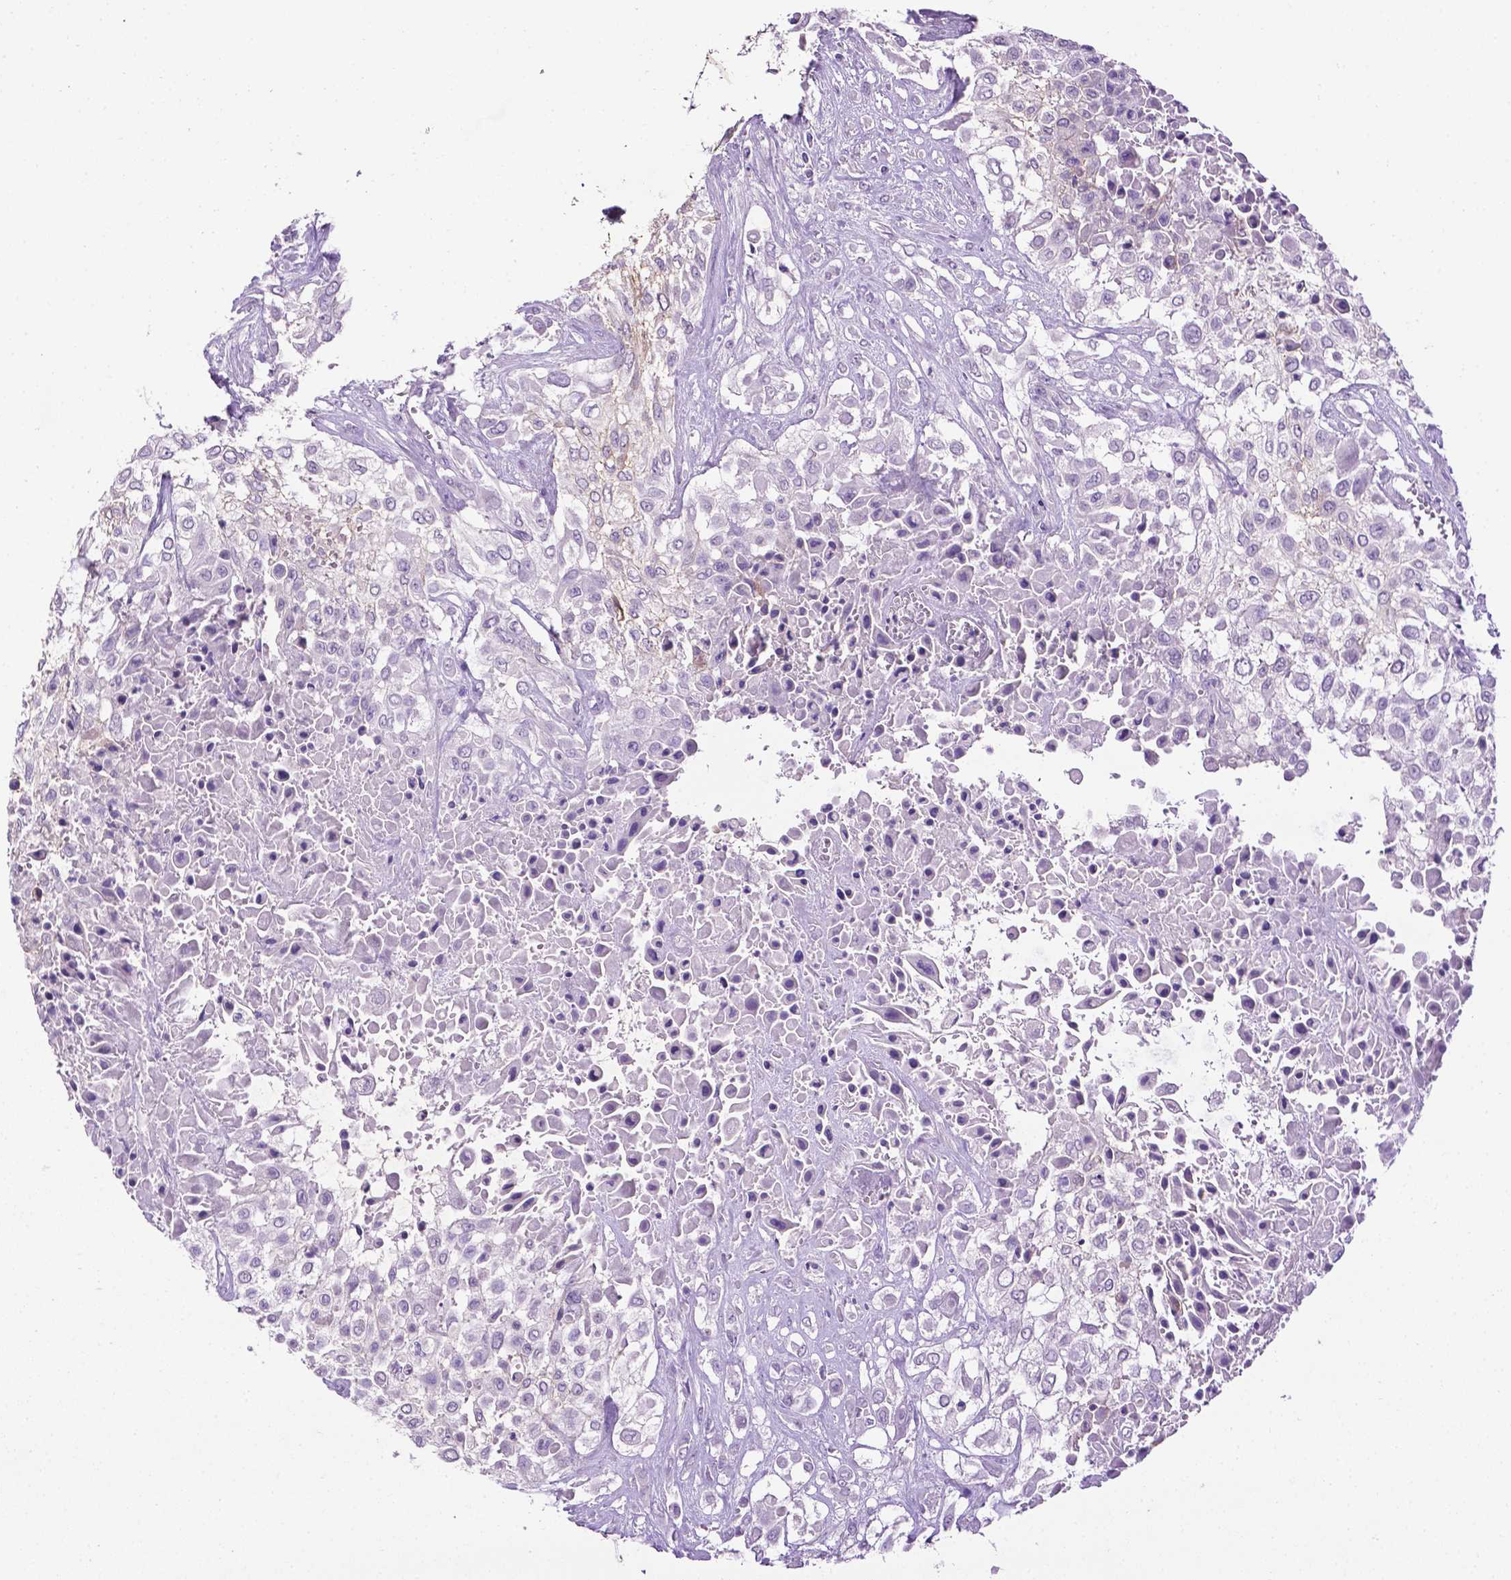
{"staining": {"intensity": "weak", "quantity": "<25%", "location": "cytoplasmic/membranous"}, "tissue": "urothelial cancer", "cell_type": "Tumor cells", "image_type": "cancer", "snomed": [{"axis": "morphology", "description": "Urothelial carcinoma, High grade"}, {"axis": "topography", "description": "Urinary bladder"}], "caption": "DAB immunohistochemical staining of urothelial carcinoma (high-grade) demonstrates no significant positivity in tumor cells.", "gene": "TACSTD2", "patient": {"sex": "male", "age": 57}}